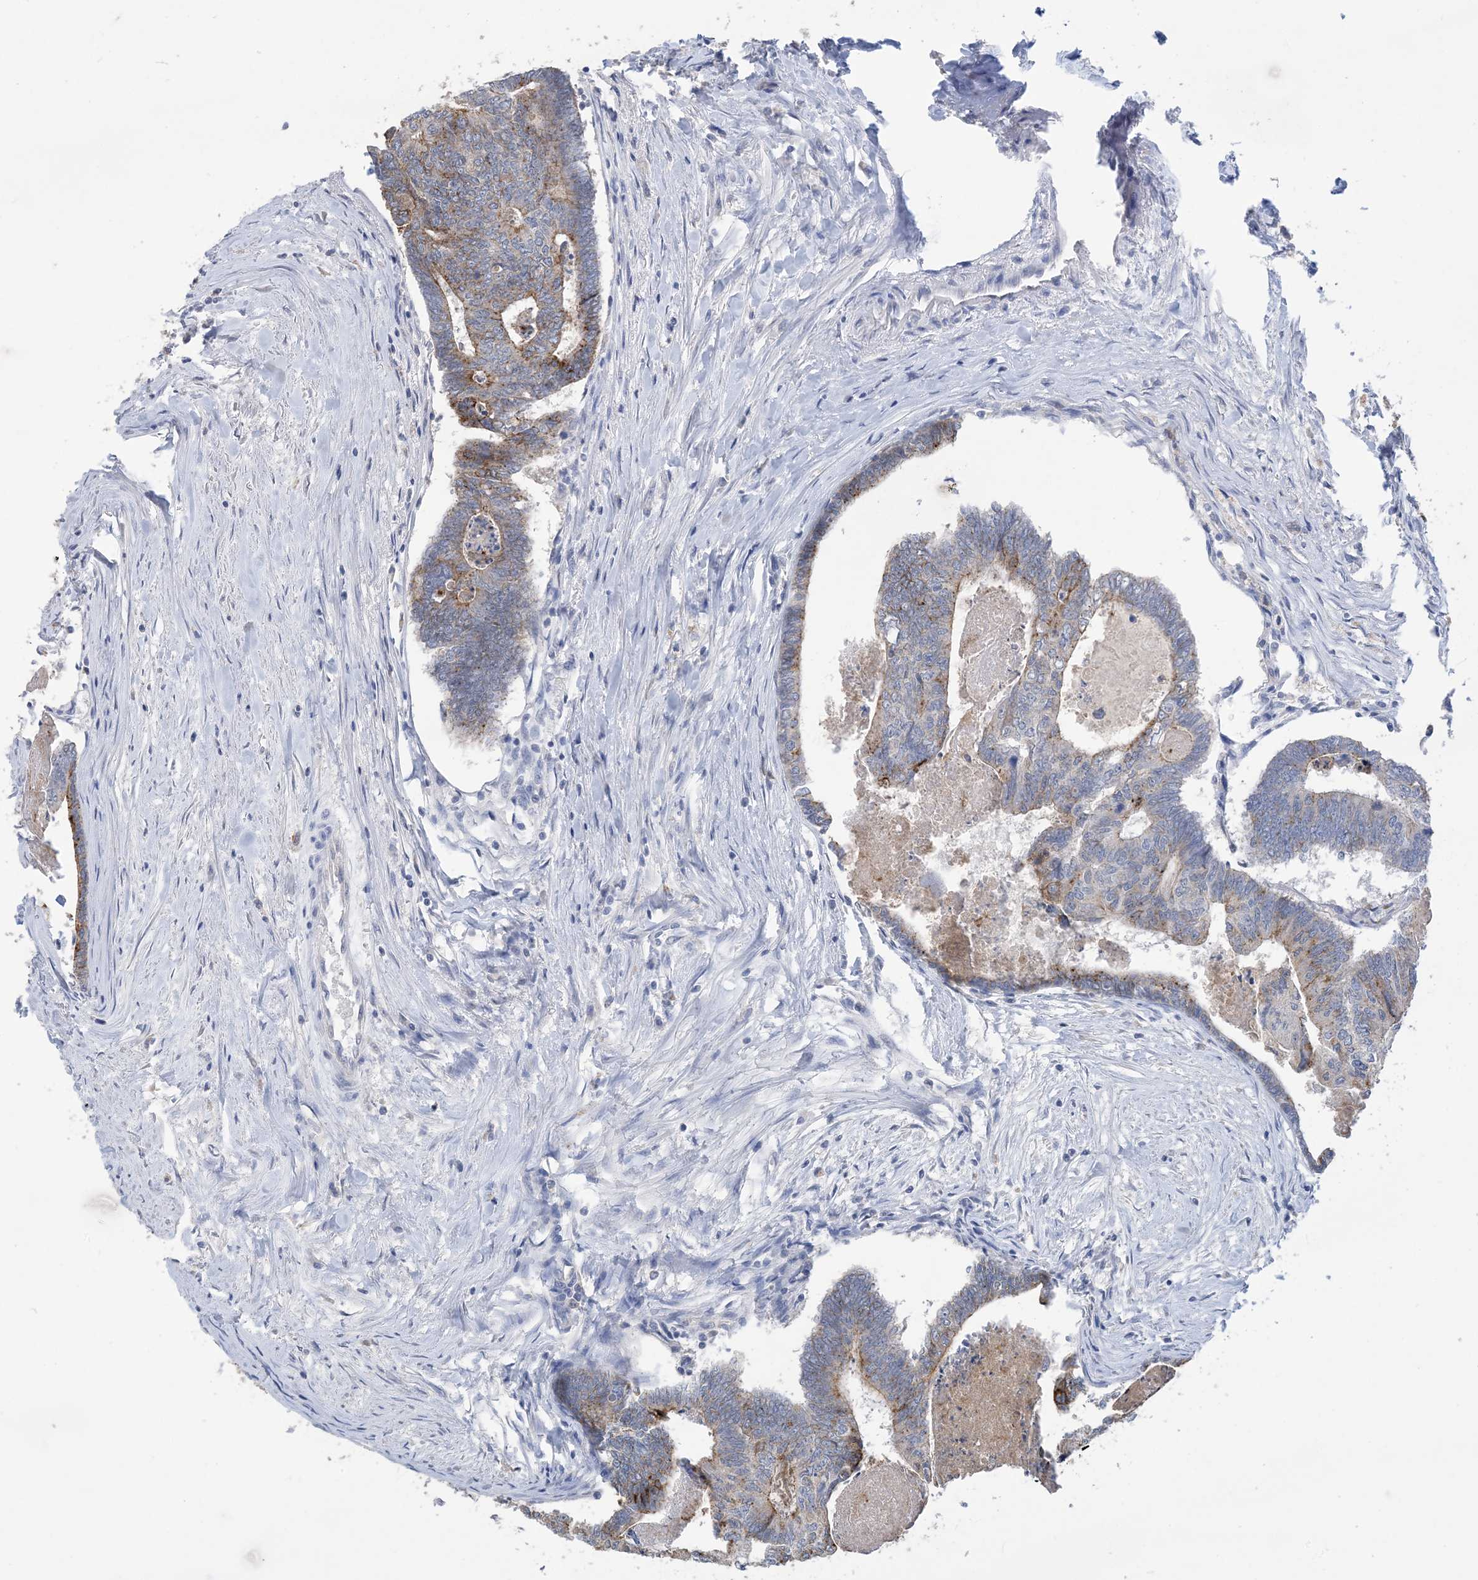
{"staining": {"intensity": "moderate", "quantity": "<25%", "location": "cytoplasmic/membranous"}, "tissue": "colorectal cancer", "cell_type": "Tumor cells", "image_type": "cancer", "snomed": [{"axis": "morphology", "description": "Adenocarcinoma, NOS"}, {"axis": "topography", "description": "Colon"}], "caption": "Immunohistochemical staining of human colorectal adenocarcinoma demonstrates low levels of moderate cytoplasmic/membranous staining in approximately <25% of tumor cells.", "gene": "DSC3", "patient": {"sex": "female", "age": 67}}